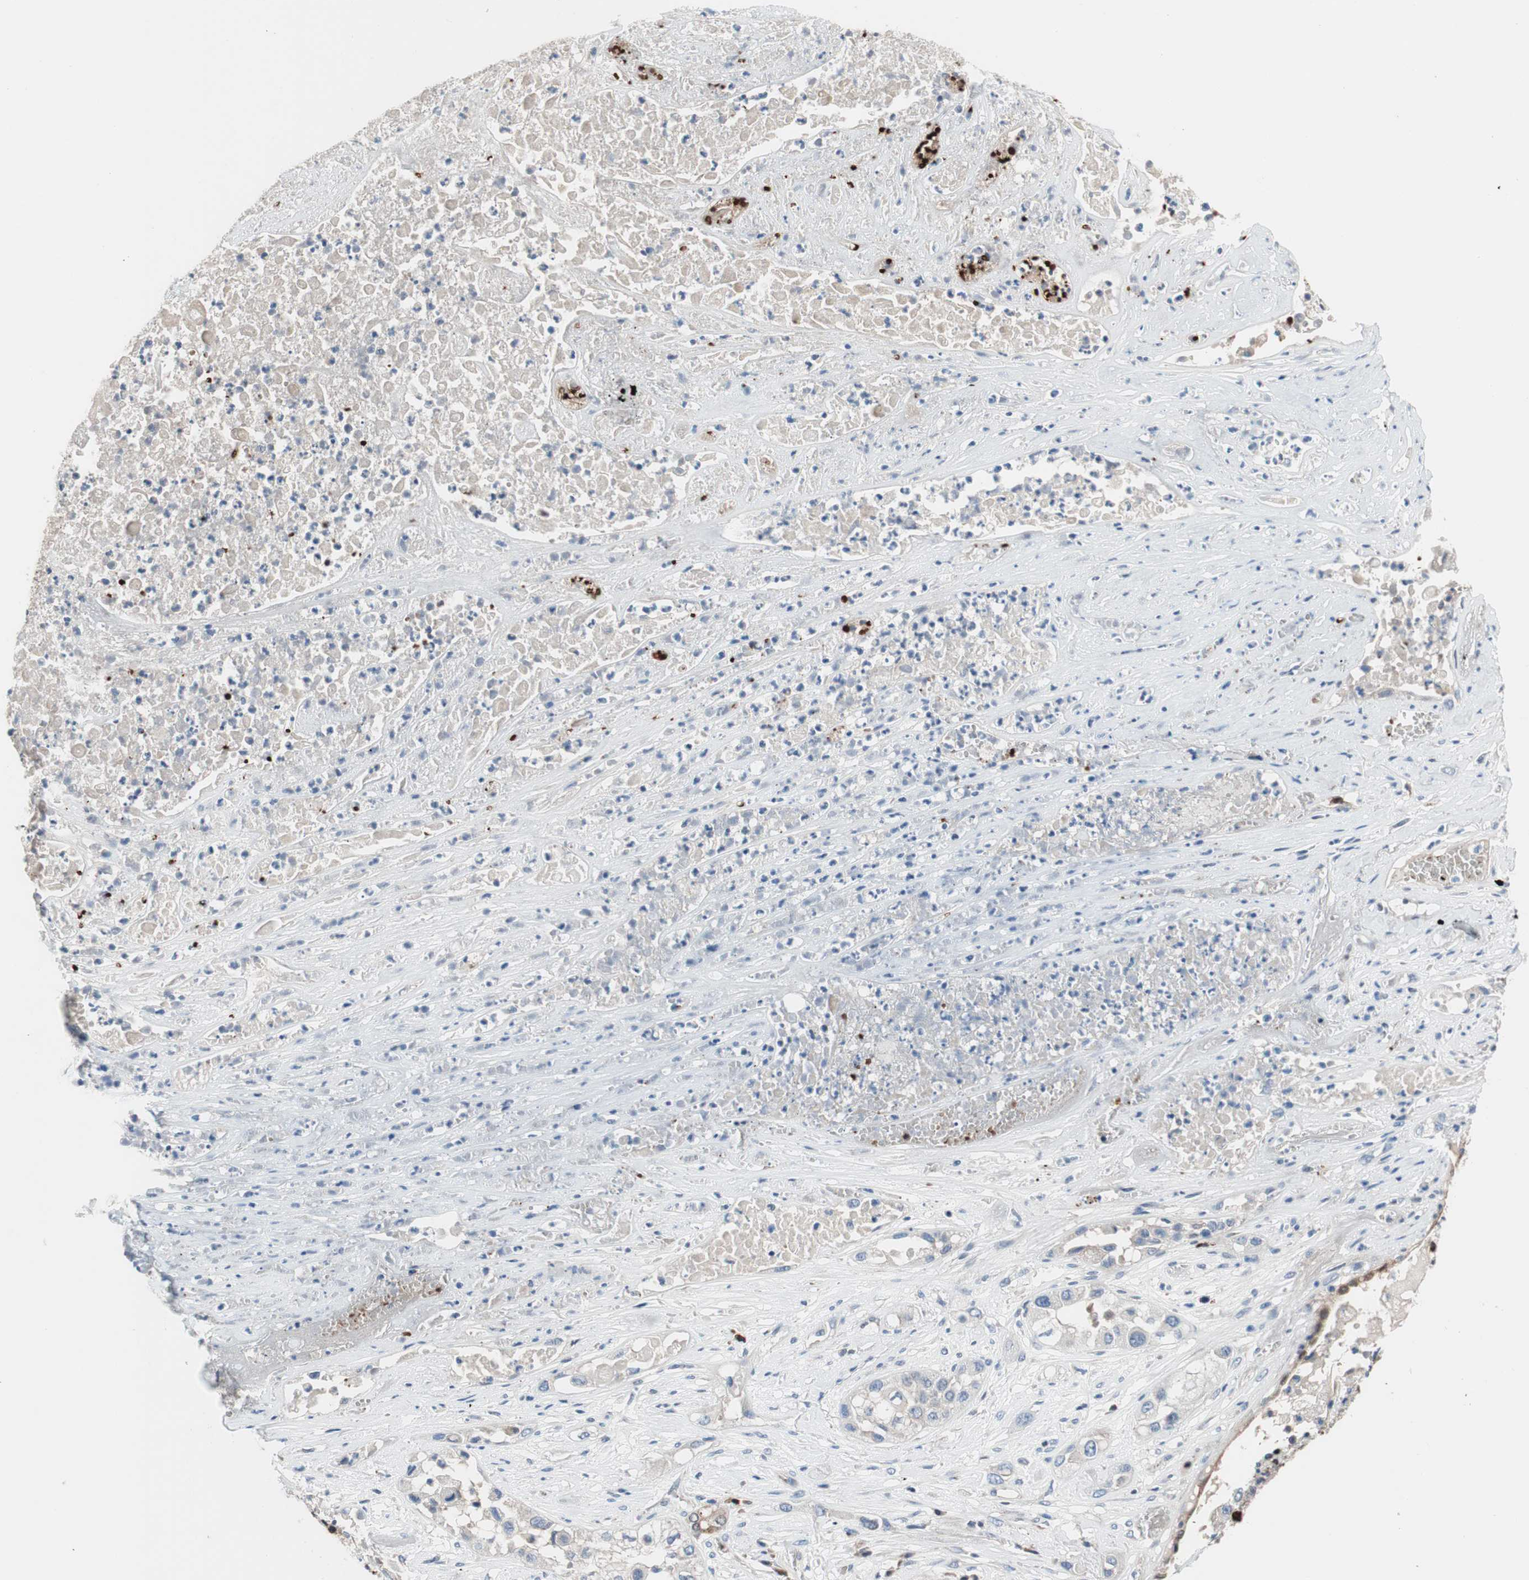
{"staining": {"intensity": "weak", "quantity": ">75%", "location": "cytoplasmic/membranous"}, "tissue": "lung cancer", "cell_type": "Tumor cells", "image_type": "cancer", "snomed": [{"axis": "morphology", "description": "Squamous cell carcinoma, NOS"}, {"axis": "topography", "description": "Lung"}], "caption": "The micrograph exhibits a brown stain indicating the presence of a protein in the cytoplasmic/membranous of tumor cells in squamous cell carcinoma (lung).", "gene": "PRDX2", "patient": {"sex": "male", "age": 71}}